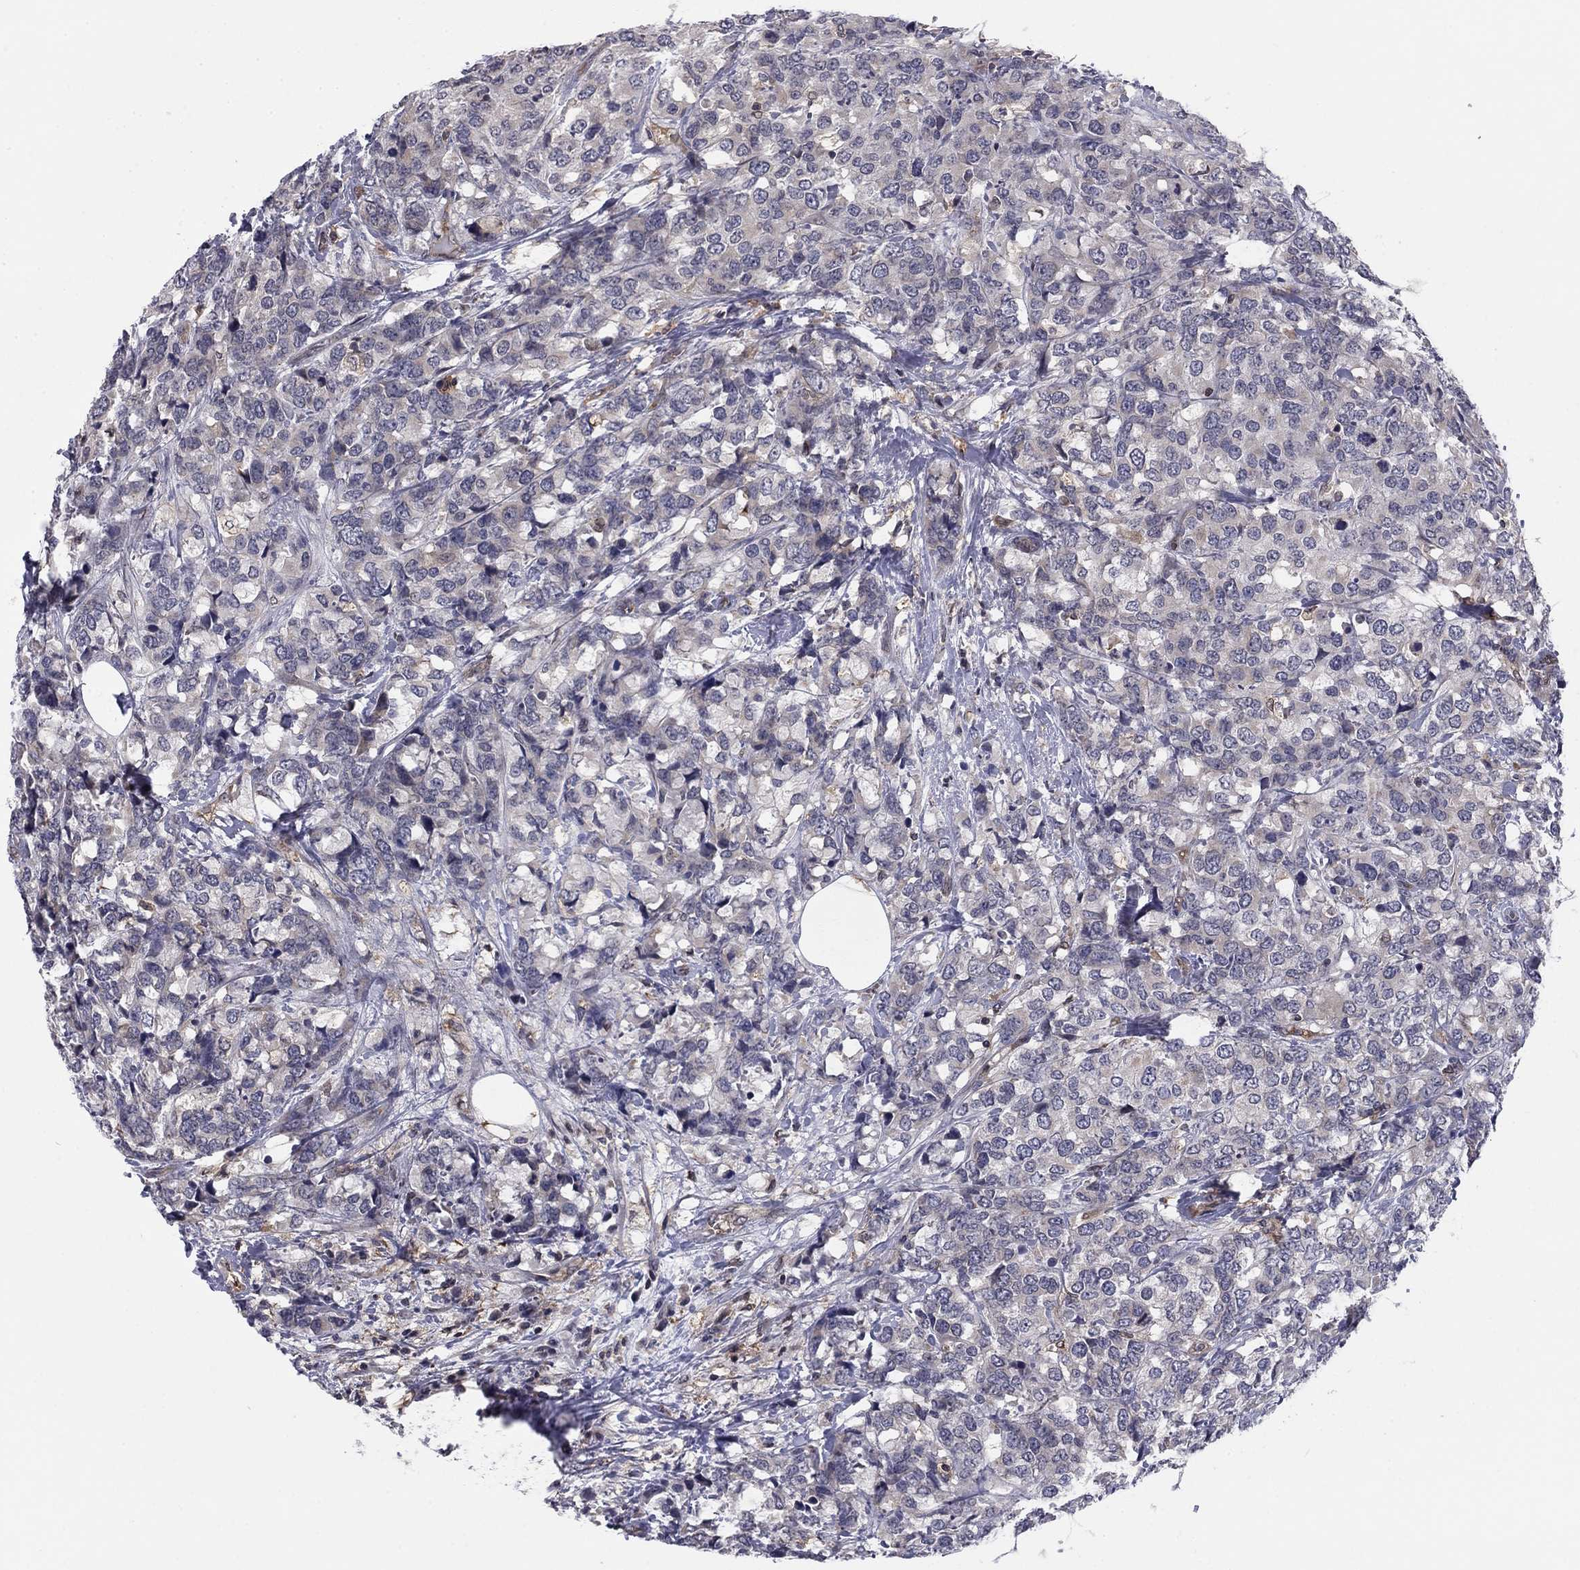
{"staining": {"intensity": "negative", "quantity": "none", "location": "none"}, "tissue": "breast cancer", "cell_type": "Tumor cells", "image_type": "cancer", "snomed": [{"axis": "morphology", "description": "Lobular carcinoma"}, {"axis": "topography", "description": "Breast"}], "caption": "Immunohistochemical staining of breast cancer exhibits no significant expression in tumor cells.", "gene": "PLCB2", "patient": {"sex": "female", "age": 59}}